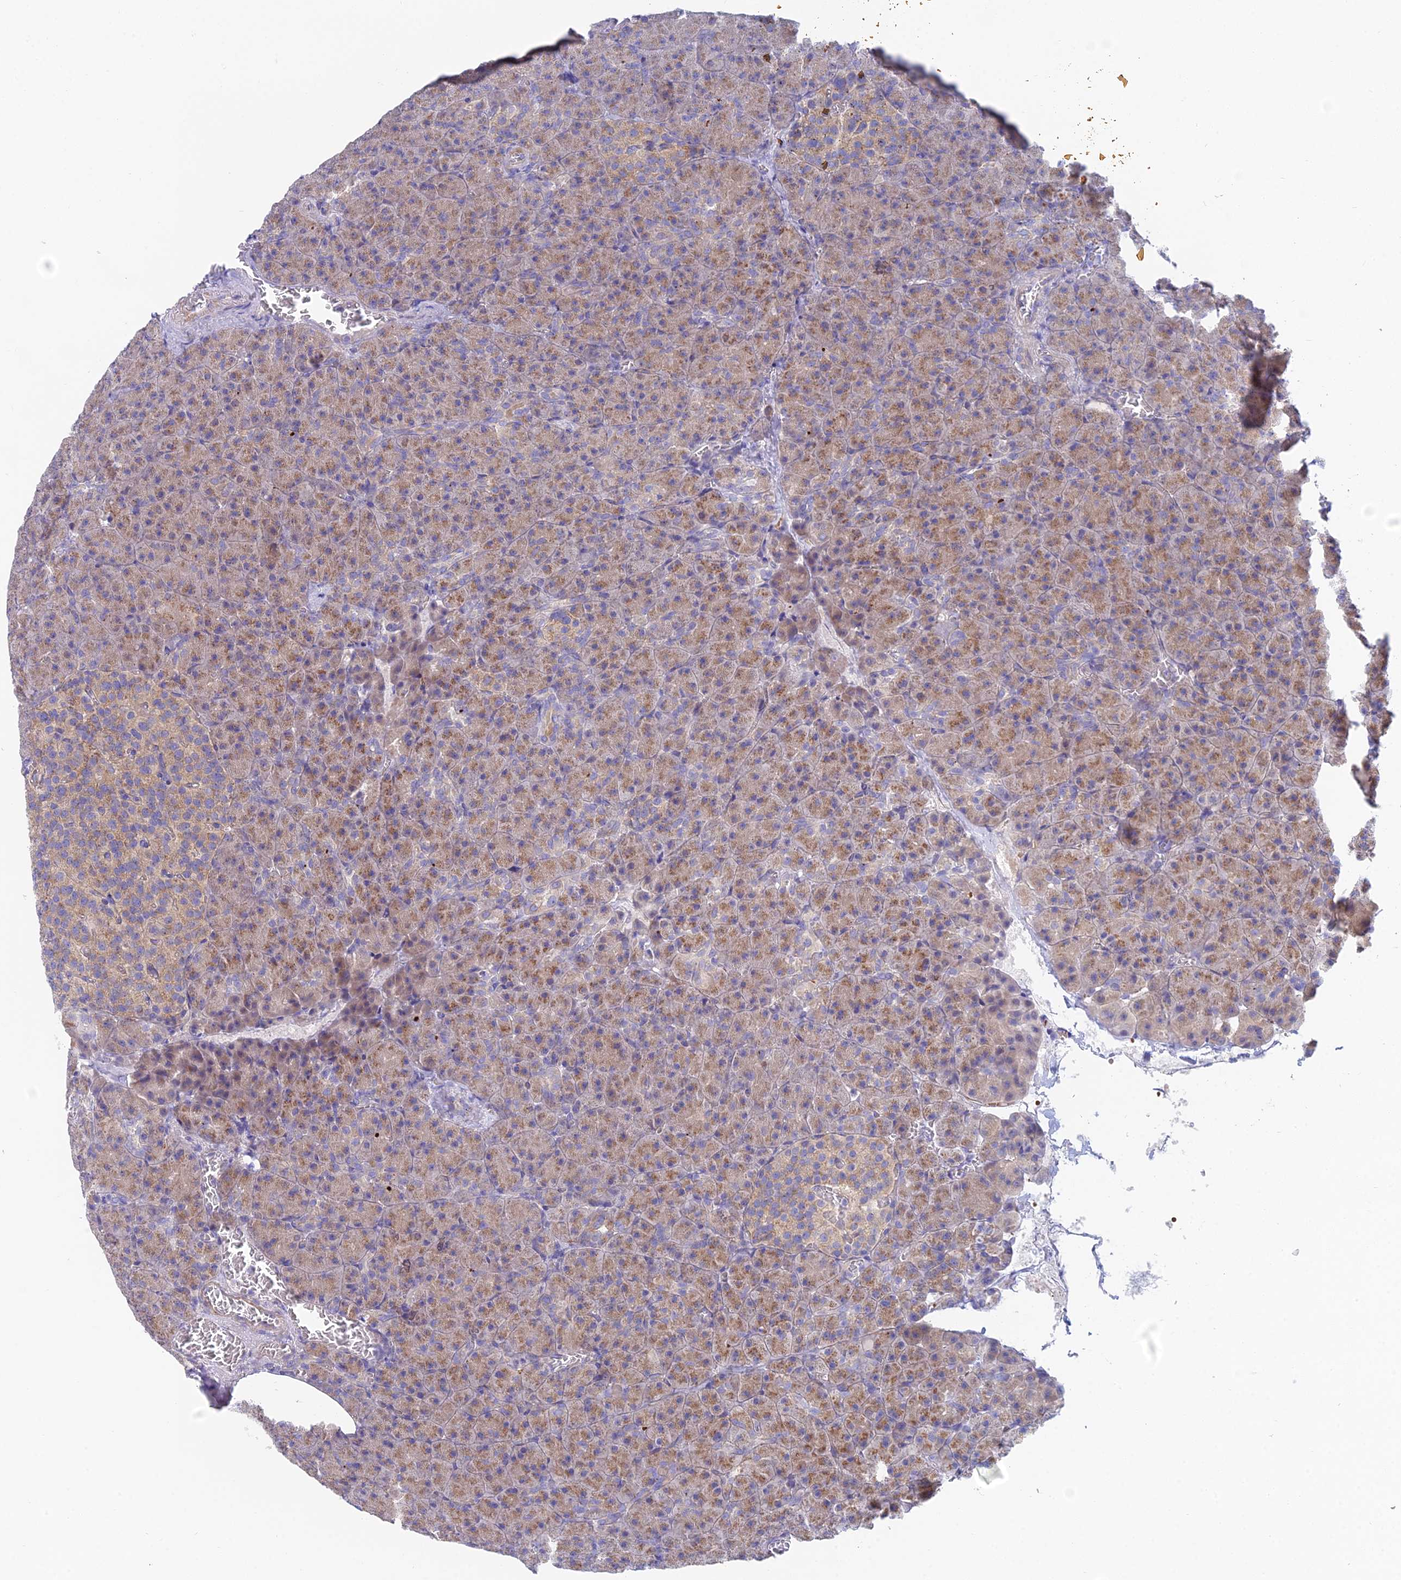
{"staining": {"intensity": "moderate", "quantity": ">75%", "location": "cytoplasmic/membranous"}, "tissue": "pancreas", "cell_type": "Exocrine glandular cells", "image_type": "normal", "snomed": [{"axis": "morphology", "description": "Normal tissue, NOS"}, {"axis": "topography", "description": "Pancreas"}], "caption": "Pancreas stained for a protein displays moderate cytoplasmic/membranous positivity in exocrine glandular cells. (DAB = brown stain, brightfield microscopy at high magnification).", "gene": "ZNF564", "patient": {"sex": "female", "age": 74}}